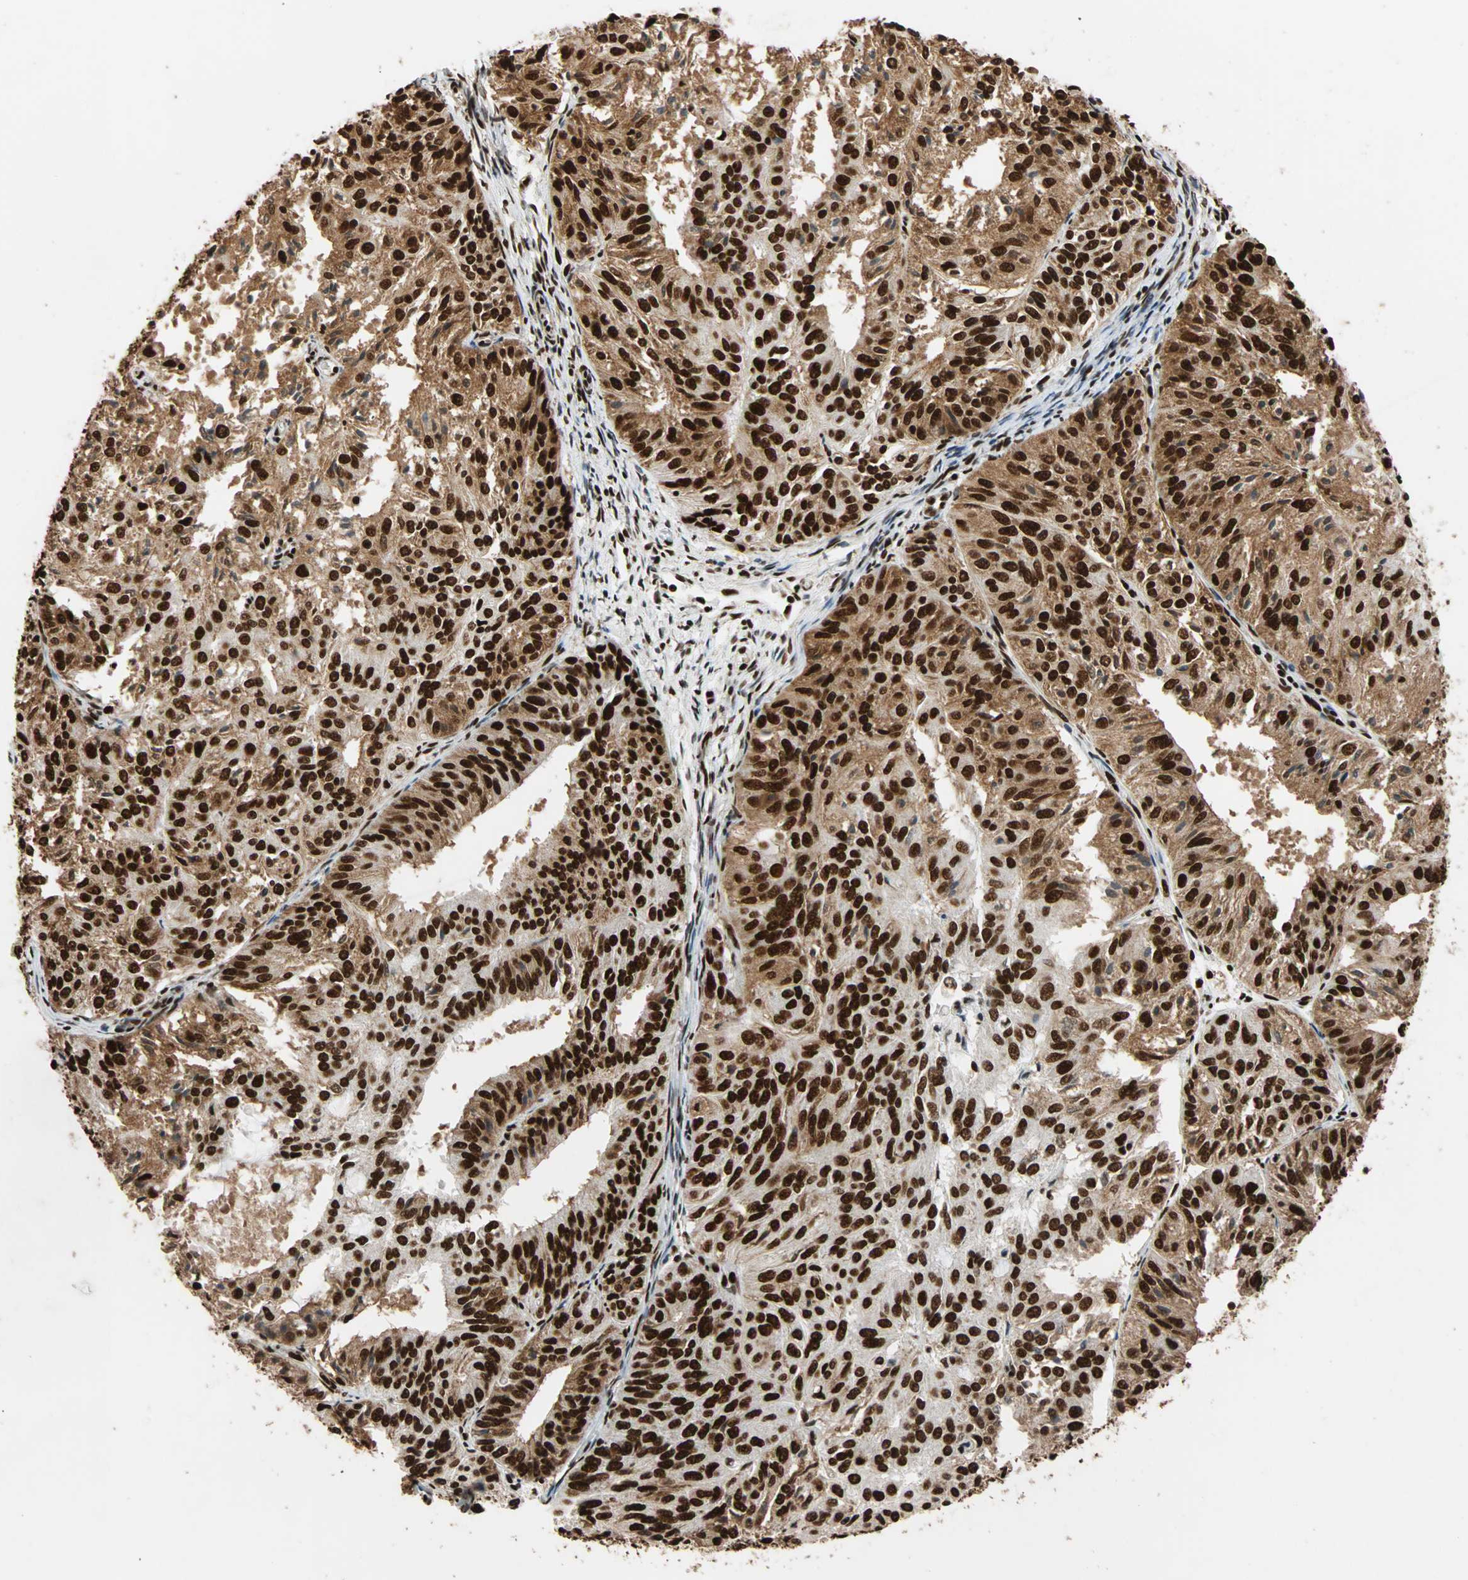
{"staining": {"intensity": "strong", "quantity": ">75%", "location": "cytoplasmic/membranous,nuclear"}, "tissue": "endometrial cancer", "cell_type": "Tumor cells", "image_type": "cancer", "snomed": [{"axis": "morphology", "description": "Adenocarcinoma, NOS"}, {"axis": "topography", "description": "Uterus"}], "caption": "Immunohistochemistry (IHC) image of neoplastic tissue: human adenocarcinoma (endometrial) stained using immunohistochemistry (IHC) exhibits high levels of strong protein expression localized specifically in the cytoplasmic/membranous and nuclear of tumor cells, appearing as a cytoplasmic/membranous and nuclear brown color.", "gene": "ILF2", "patient": {"sex": "female", "age": 60}}